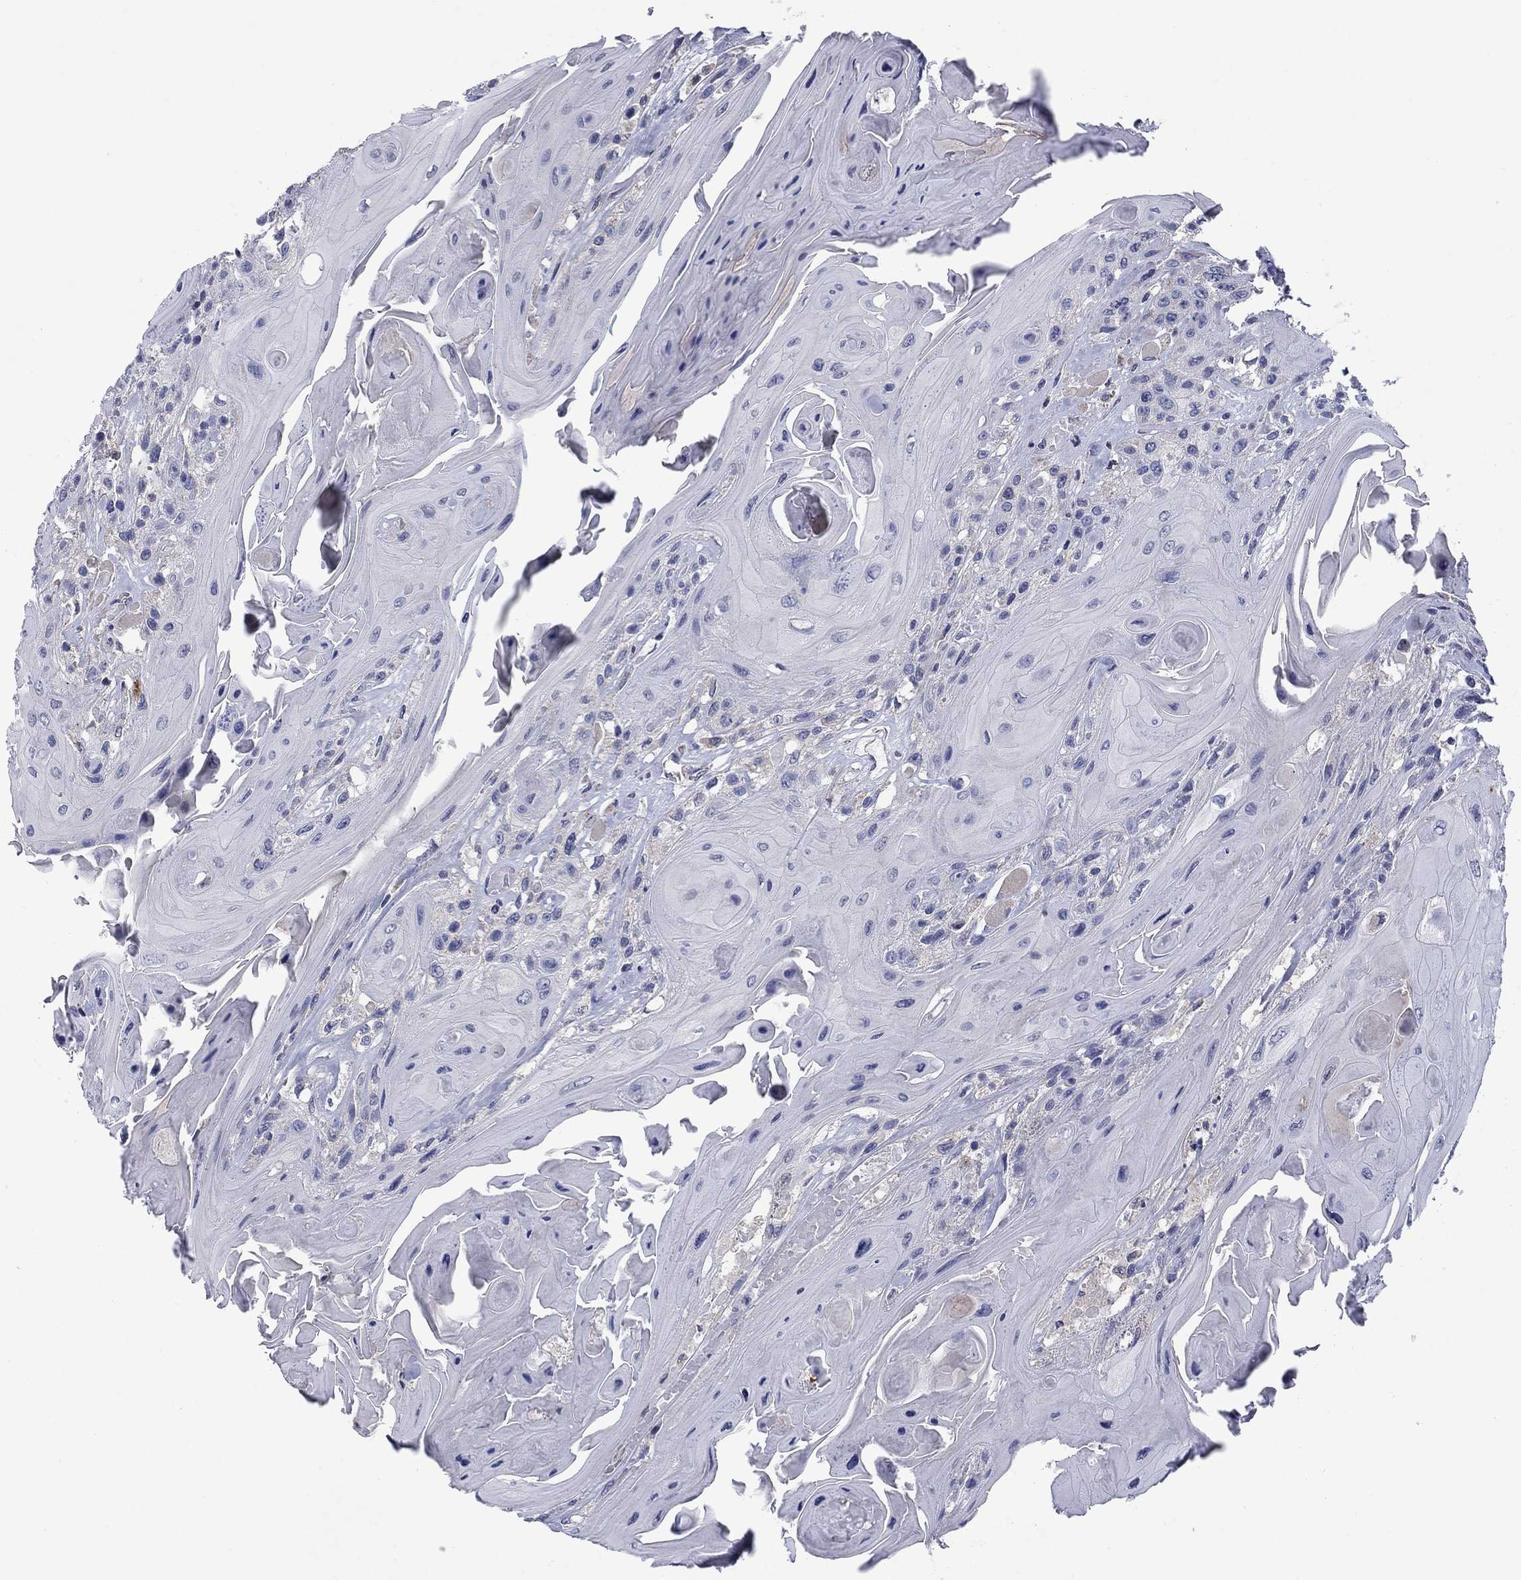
{"staining": {"intensity": "negative", "quantity": "none", "location": "none"}, "tissue": "head and neck cancer", "cell_type": "Tumor cells", "image_type": "cancer", "snomed": [{"axis": "morphology", "description": "Squamous cell carcinoma, NOS"}, {"axis": "topography", "description": "Head-Neck"}], "caption": "Immunohistochemistry (IHC) histopathology image of human head and neck squamous cell carcinoma stained for a protein (brown), which shows no expression in tumor cells.", "gene": "FRK", "patient": {"sex": "female", "age": 59}}